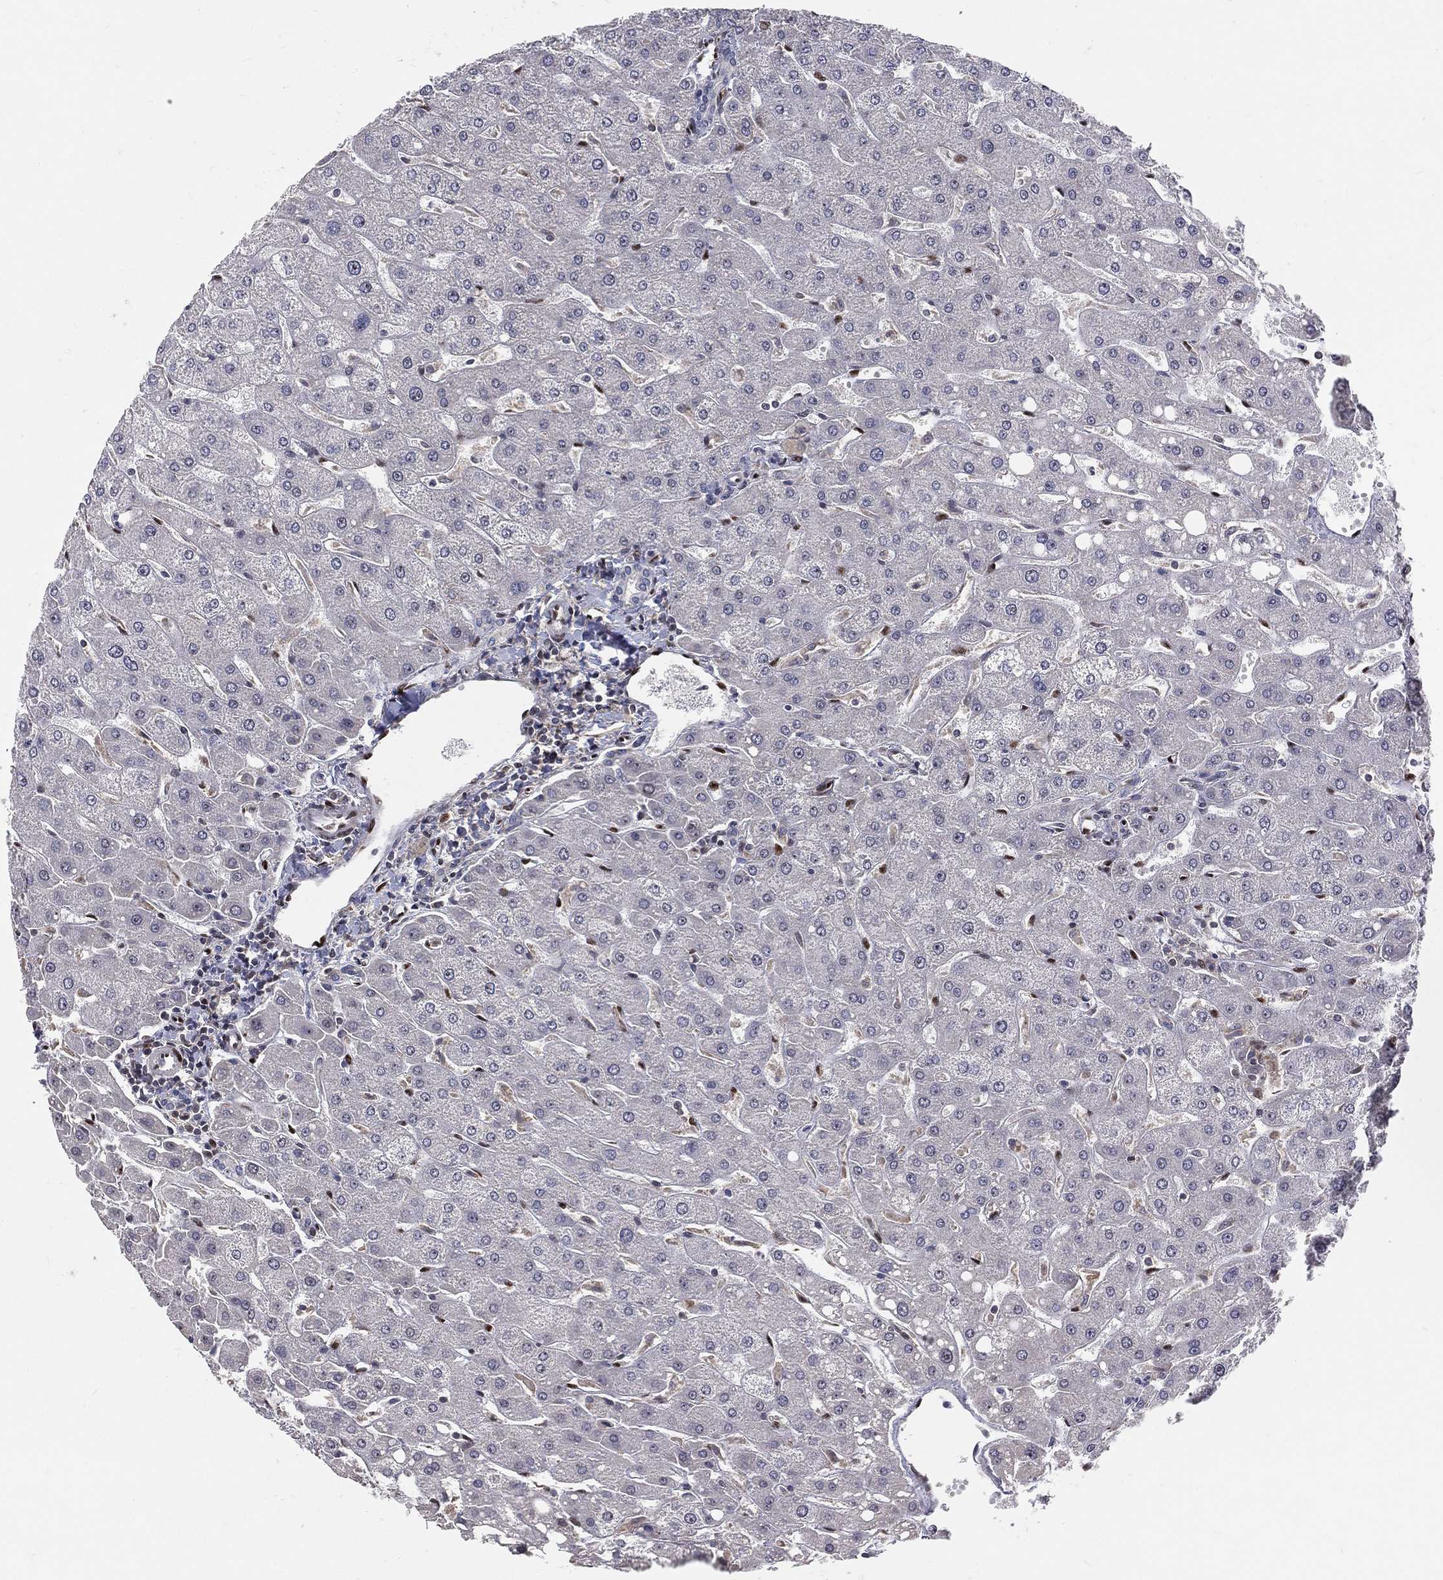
{"staining": {"intensity": "negative", "quantity": "none", "location": "none"}, "tissue": "liver", "cell_type": "Cholangiocytes", "image_type": "normal", "snomed": [{"axis": "morphology", "description": "Normal tissue, NOS"}, {"axis": "topography", "description": "Liver"}], "caption": "Liver was stained to show a protein in brown. There is no significant positivity in cholangiocytes. Brightfield microscopy of IHC stained with DAB (brown) and hematoxylin (blue), captured at high magnification.", "gene": "ZEB1", "patient": {"sex": "male", "age": 67}}